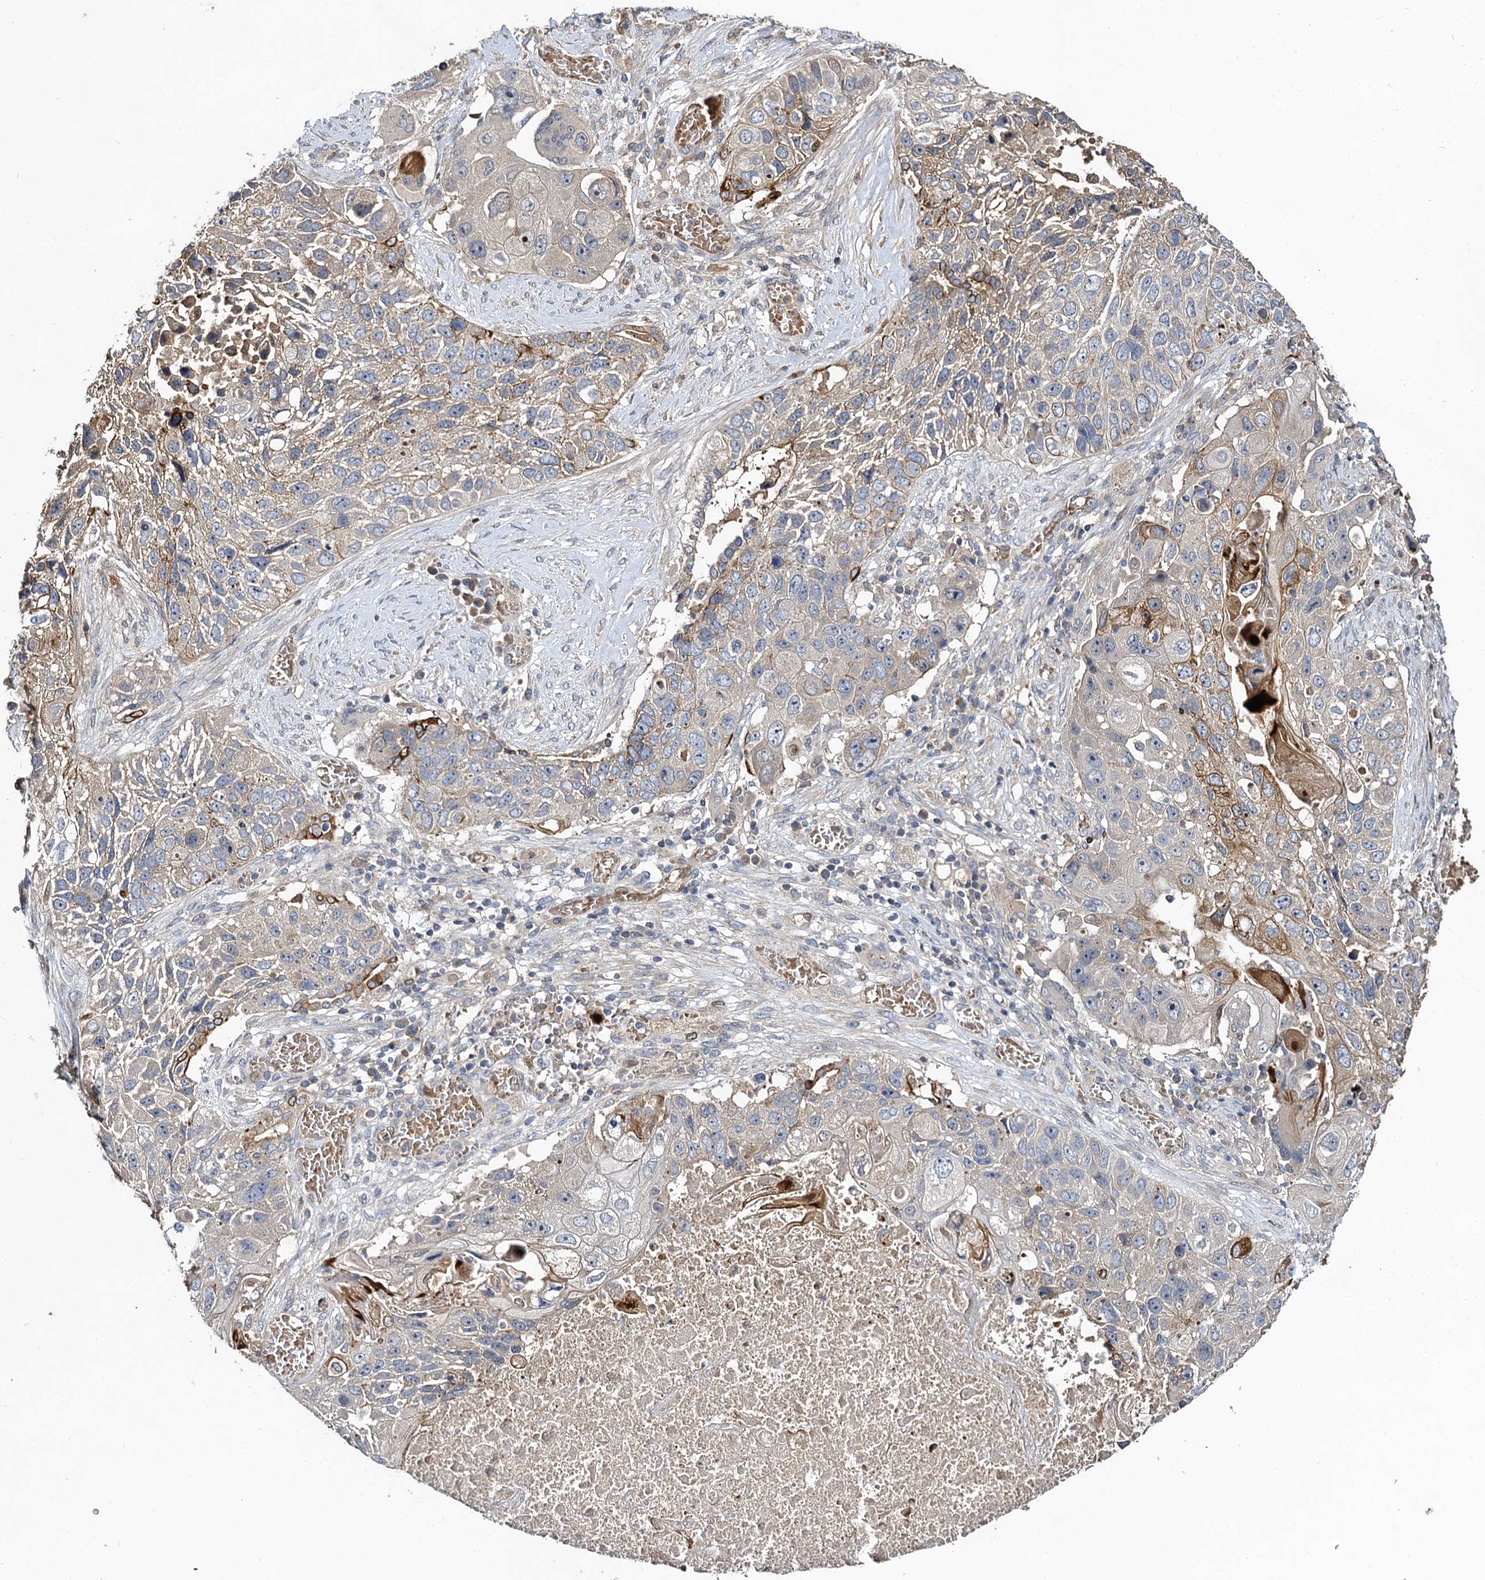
{"staining": {"intensity": "weak", "quantity": "<25%", "location": "cytoplasmic/membranous"}, "tissue": "lung cancer", "cell_type": "Tumor cells", "image_type": "cancer", "snomed": [{"axis": "morphology", "description": "Squamous cell carcinoma, NOS"}, {"axis": "topography", "description": "Lung"}], "caption": "The micrograph reveals no staining of tumor cells in lung squamous cell carcinoma. The staining was performed using DAB (3,3'-diaminobenzidine) to visualize the protein expression in brown, while the nuclei were stained in blue with hematoxylin (Magnification: 20x).", "gene": "SLC11A2", "patient": {"sex": "male", "age": 61}}